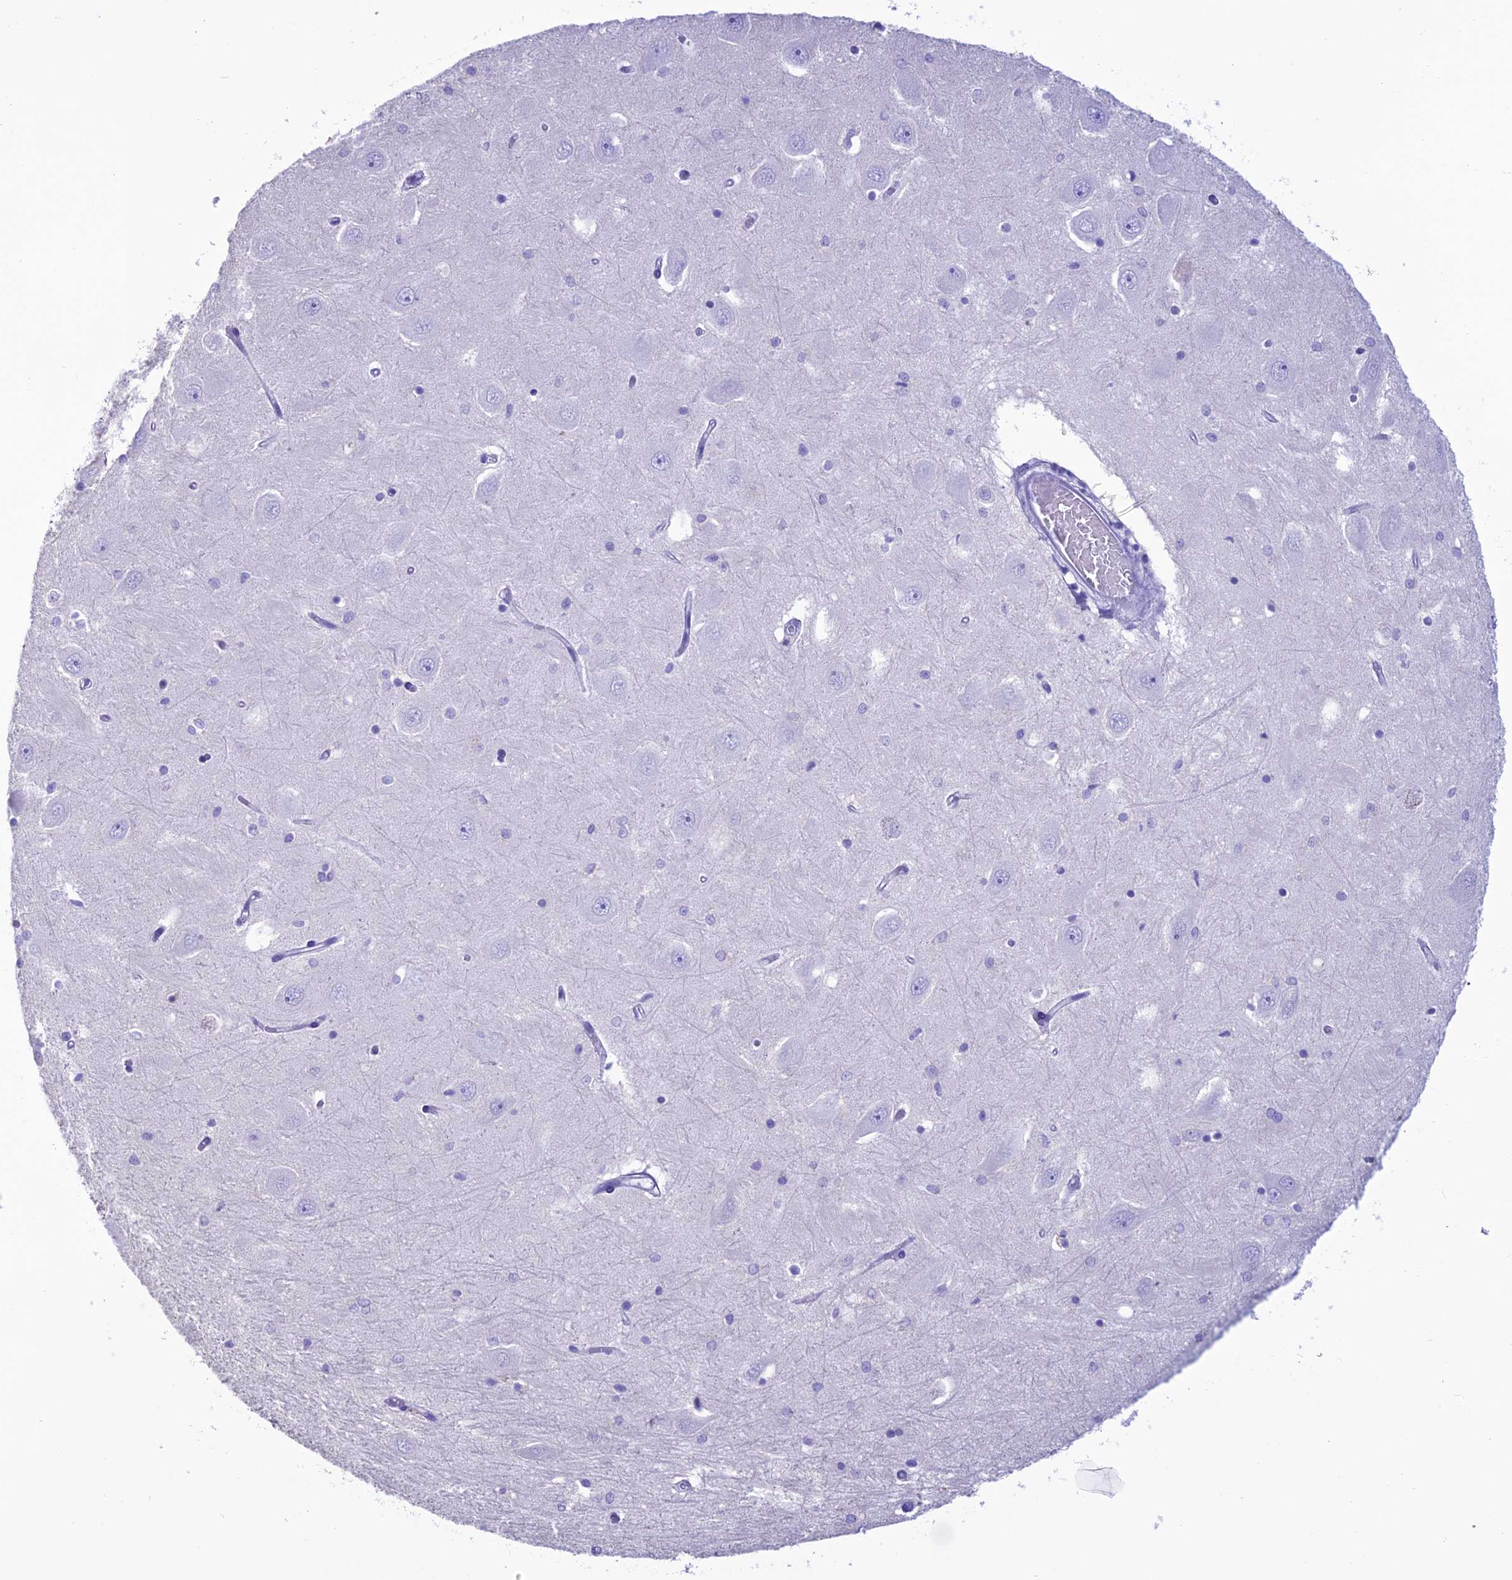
{"staining": {"intensity": "negative", "quantity": "none", "location": "none"}, "tissue": "hippocampus", "cell_type": "Glial cells", "image_type": "normal", "snomed": [{"axis": "morphology", "description": "Normal tissue, NOS"}, {"axis": "topography", "description": "Hippocampus"}], "caption": "Glial cells show no significant positivity in normal hippocampus. (DAB (3,3'-diaminobenzidine) immunohistochemistry, high magnification).", "gene": "MZB1", "patient": {"sex": "male", "age": 45}}